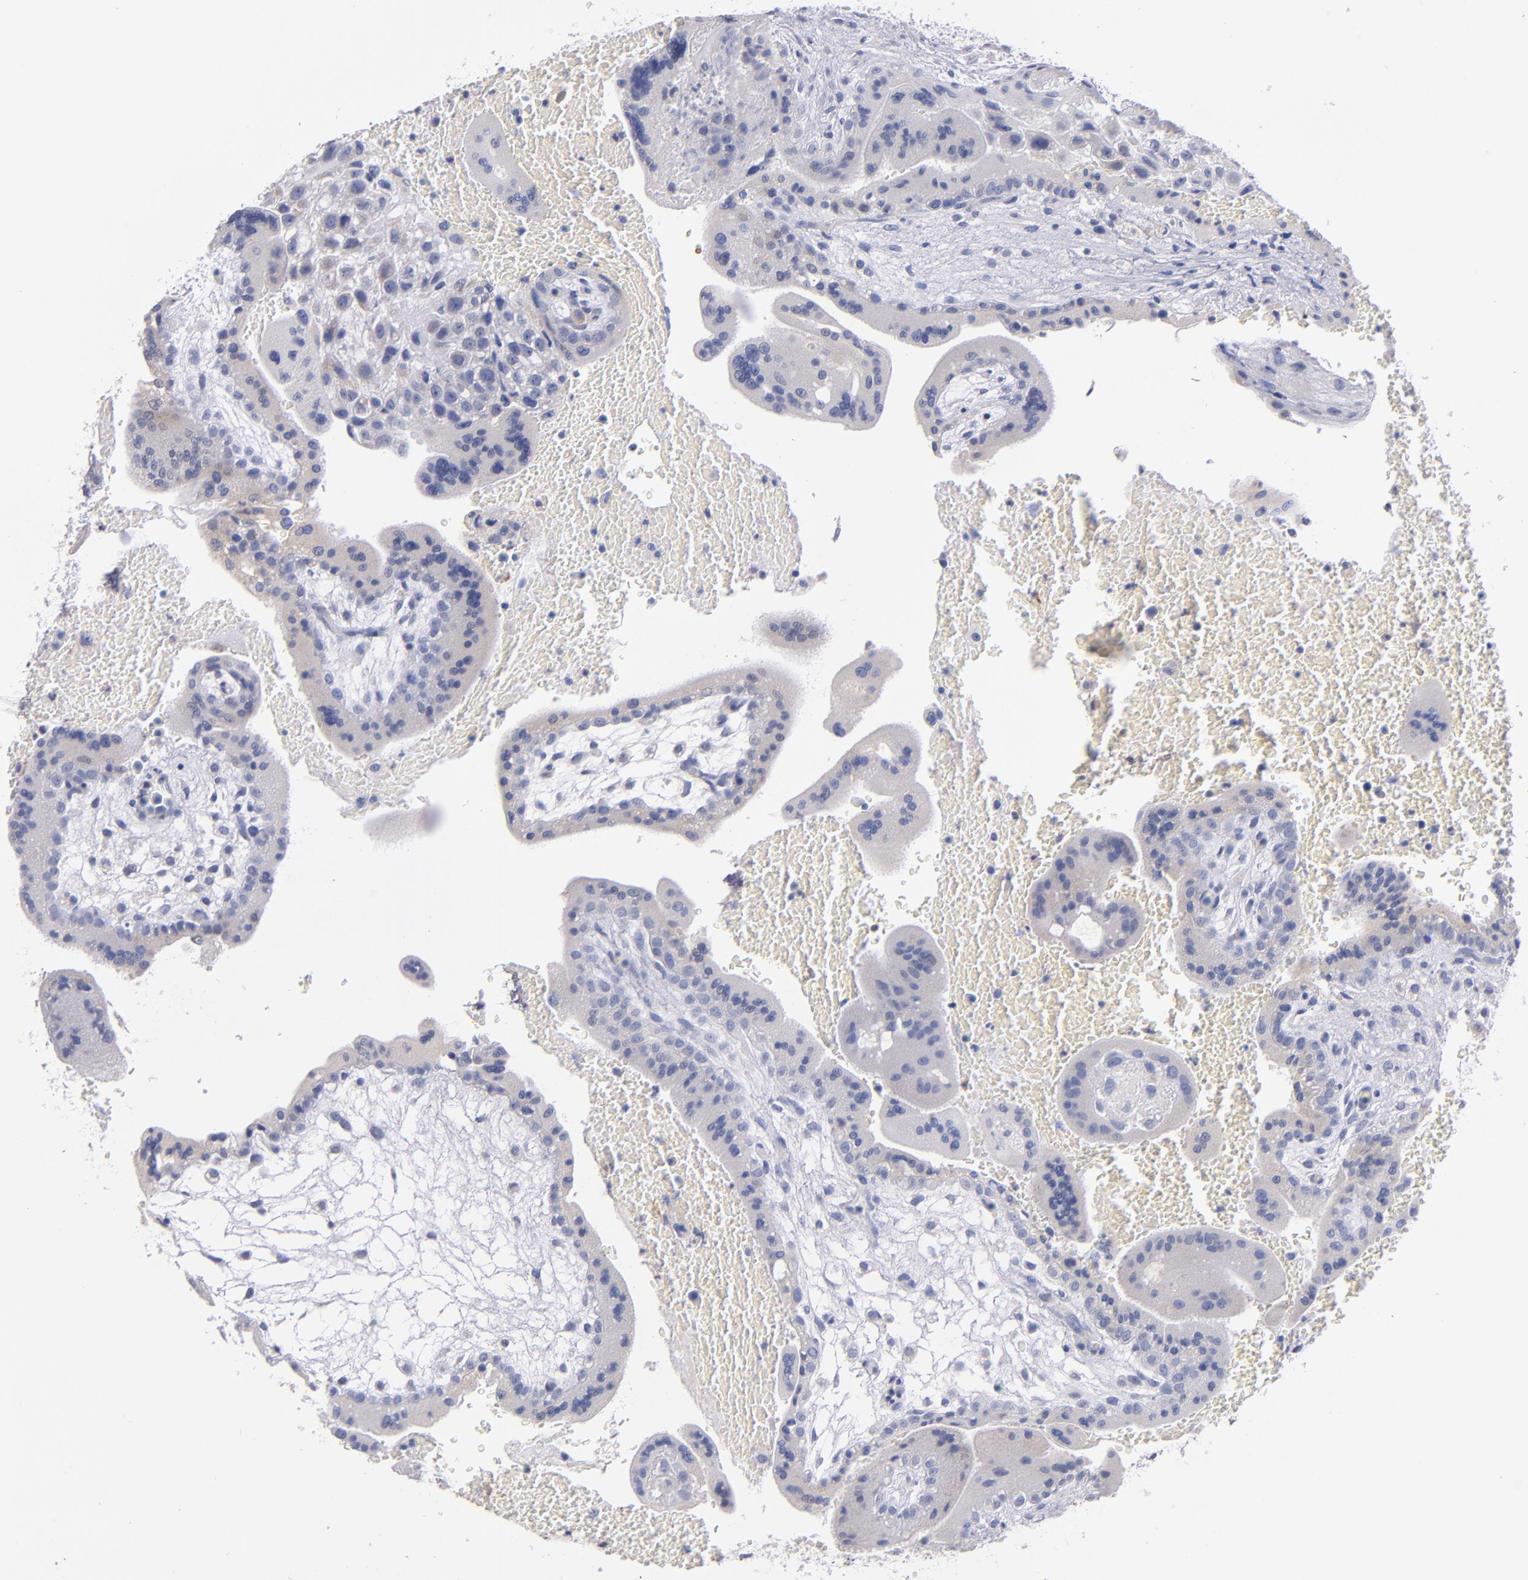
{"staining": {"intensity": "negative", "quantity": "none", "location": "none"}, "tissue": "placenta", "cell_type": "Trophoblastic cells", "image_type": "normal", "snomed": [{"axis": "morphology", "description": "Normal tissue, NOS"}, {"axis": "topography", "description": "Placenta"}], "caption": "DAB immunohistochemical staining of unremarkable human placenta displays no significant expression in trophoblastic cells.", "gene": "CNTNAP2", "patient": {"sex": "female", "age": 35}}